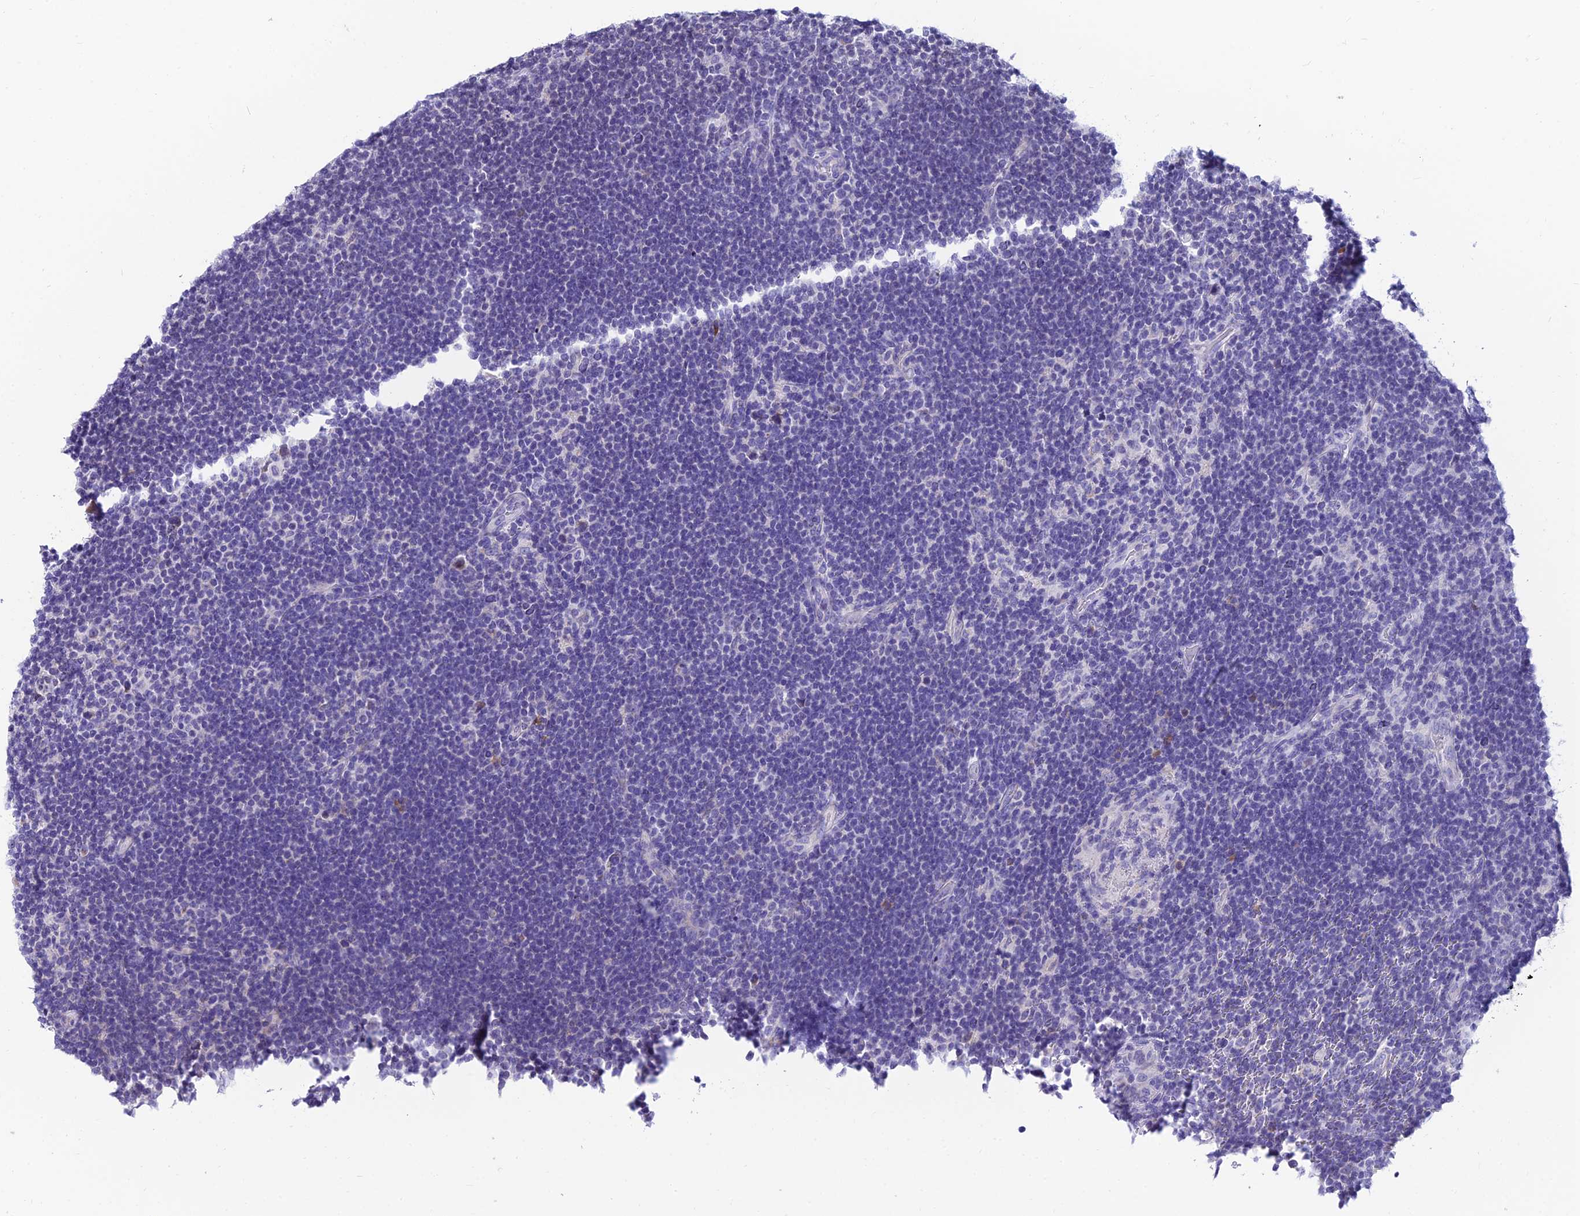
{"staining": {"intensity": "negative", "quantity": "none", "location": "none"}, "tissue": "lymphoma", "cell_type": "Tumor cells", "image_type": "cancer", "snomed": [{"axis": "morphology", "description": "Hodgkin's disease, NOS"}, {"axis": "topography", "description": "Lymph node"}], "caption": "The image shows no significant positivity in tumor cells of Hodgkin's disease.", "gene": "CDNF", "patient": {"sex": "female", "age": 57}}